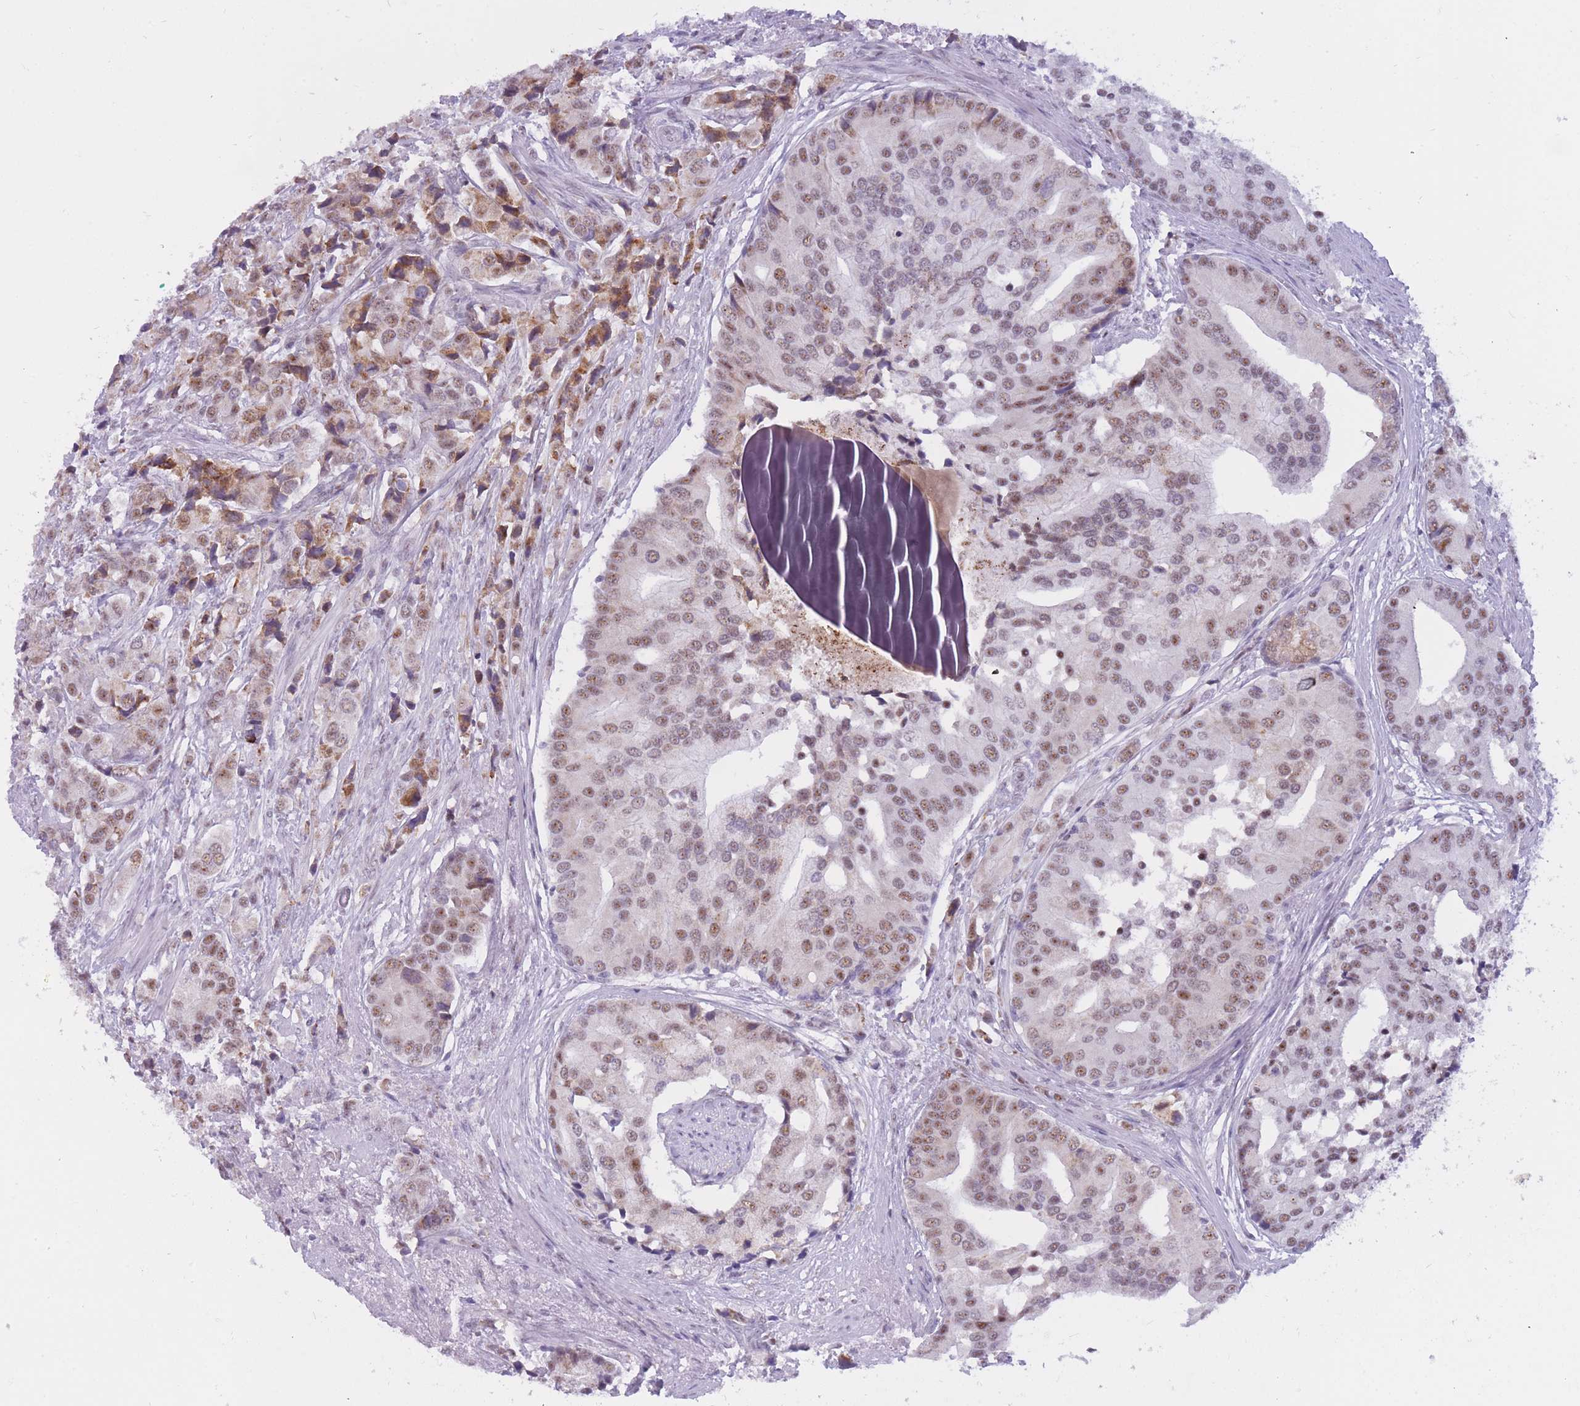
{"staining": {"intensity": "moderate", "quantity": "25%-75%", "location": "cytoplasmic/membranous,nuclear"}, "tissue": "prostate cancer", "cell_type": "Tumor cells", "image_type": "cancer", "snomed": [{"axis": "morphology", "description": "Adenocarcinoma, High grade"}, {"axis": "topography", "description": "Prostate"}], "caption": "The micrograph shows a brown stain indicating the presence of a protein in the cytoplasmic/membranous and nuclear of tumor cells in prostate cancer.", "gene": "CYP2B6", "patient": {"sex": "male", "age": 62}}